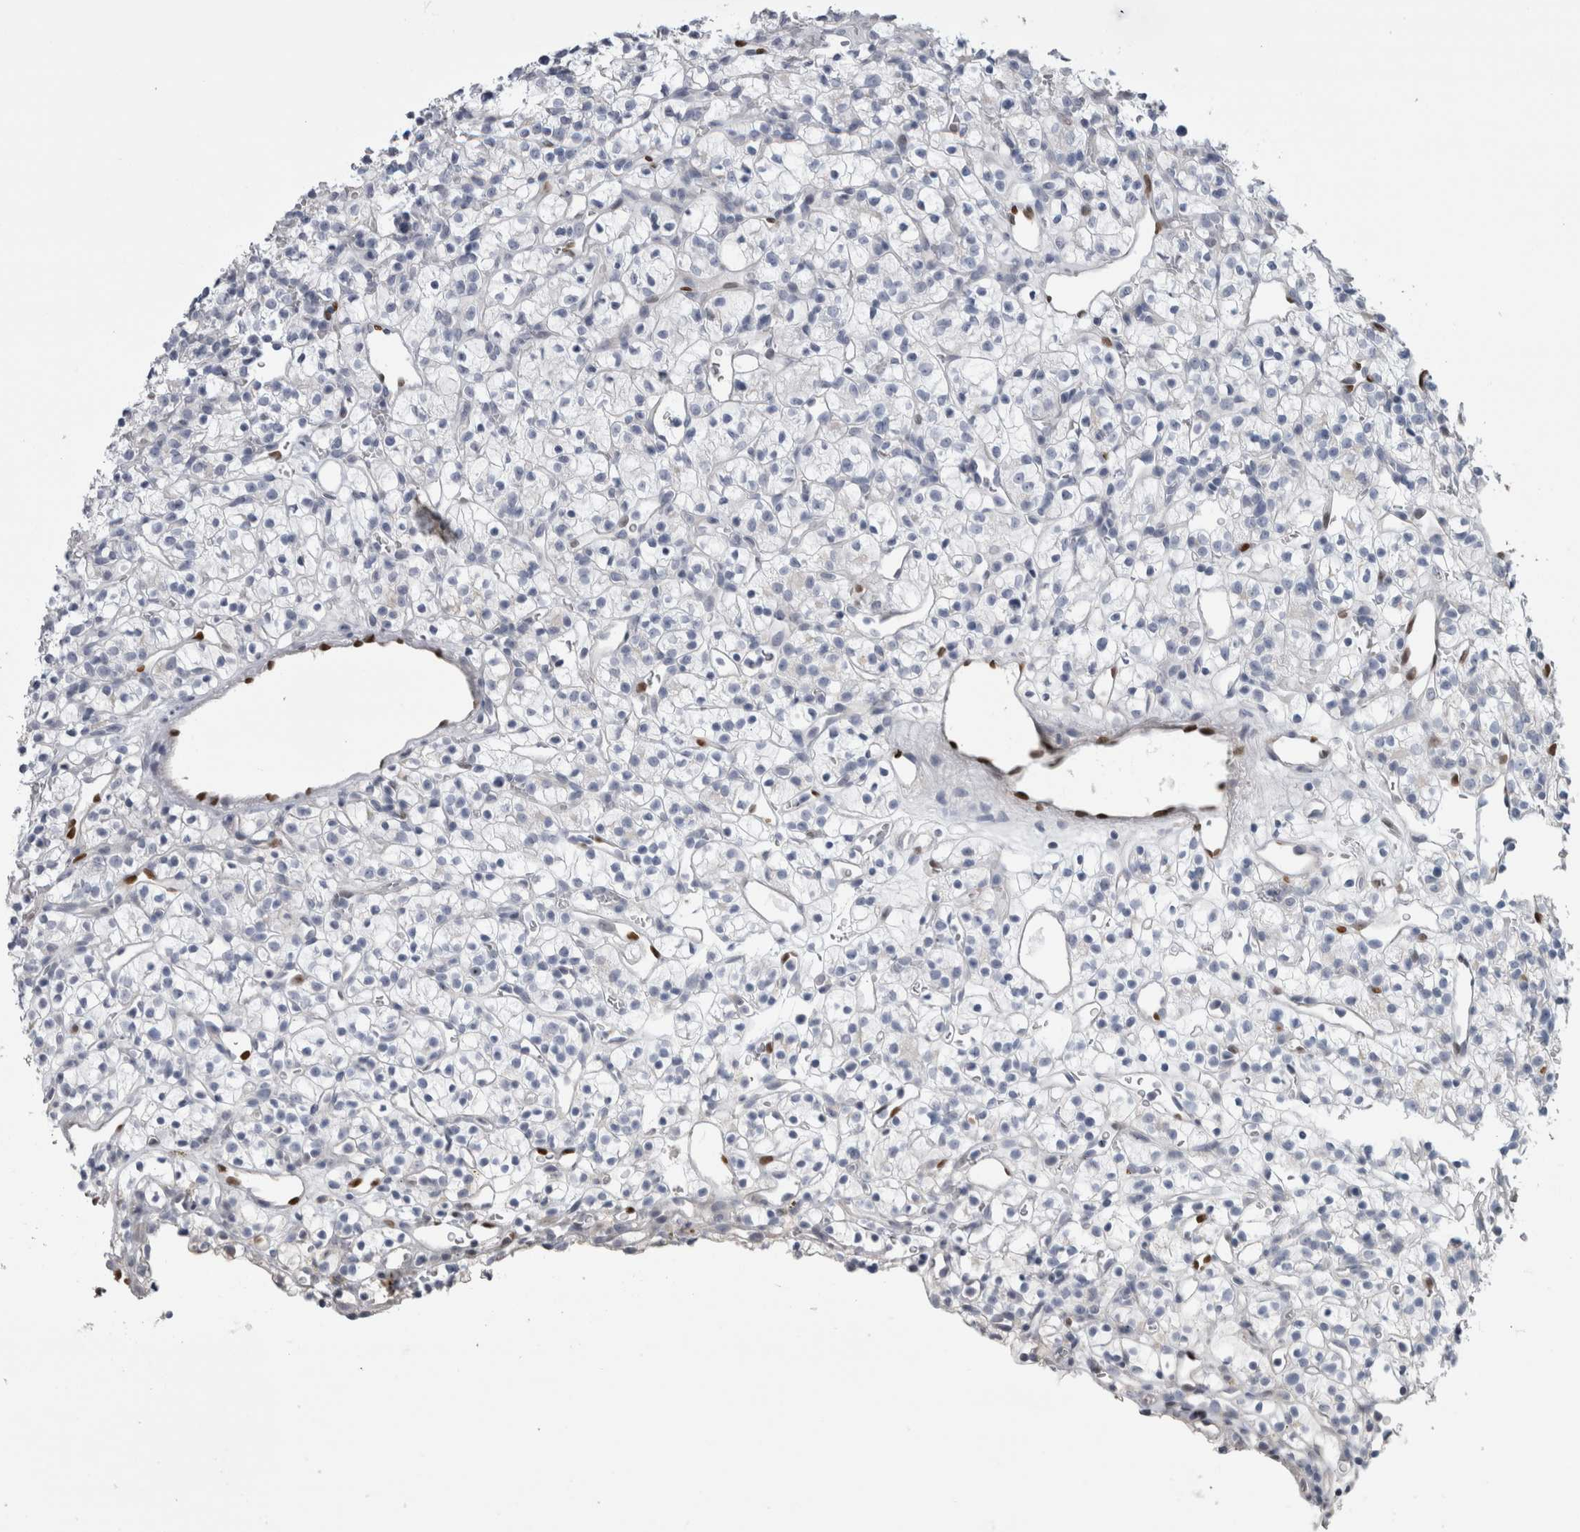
{"staining": {"intensity": "negative", "quantity": "none", "location": "none"}, "tissue": "renal cancer", "cell_type": "Tumor cells", "image_type": "cancer", "snomed": [{"axis": "morphology", "description": "Adenocarcinoma, NOS"}, {"axis": "topography", "description": "Kidney"}], "caption": "Immunohistochemical staining of human adenocarcinoma (renal) exhibits no significant staining in tumor cells.", "gene": "IL33", "patient": {"sex": "female", "age": 57}}